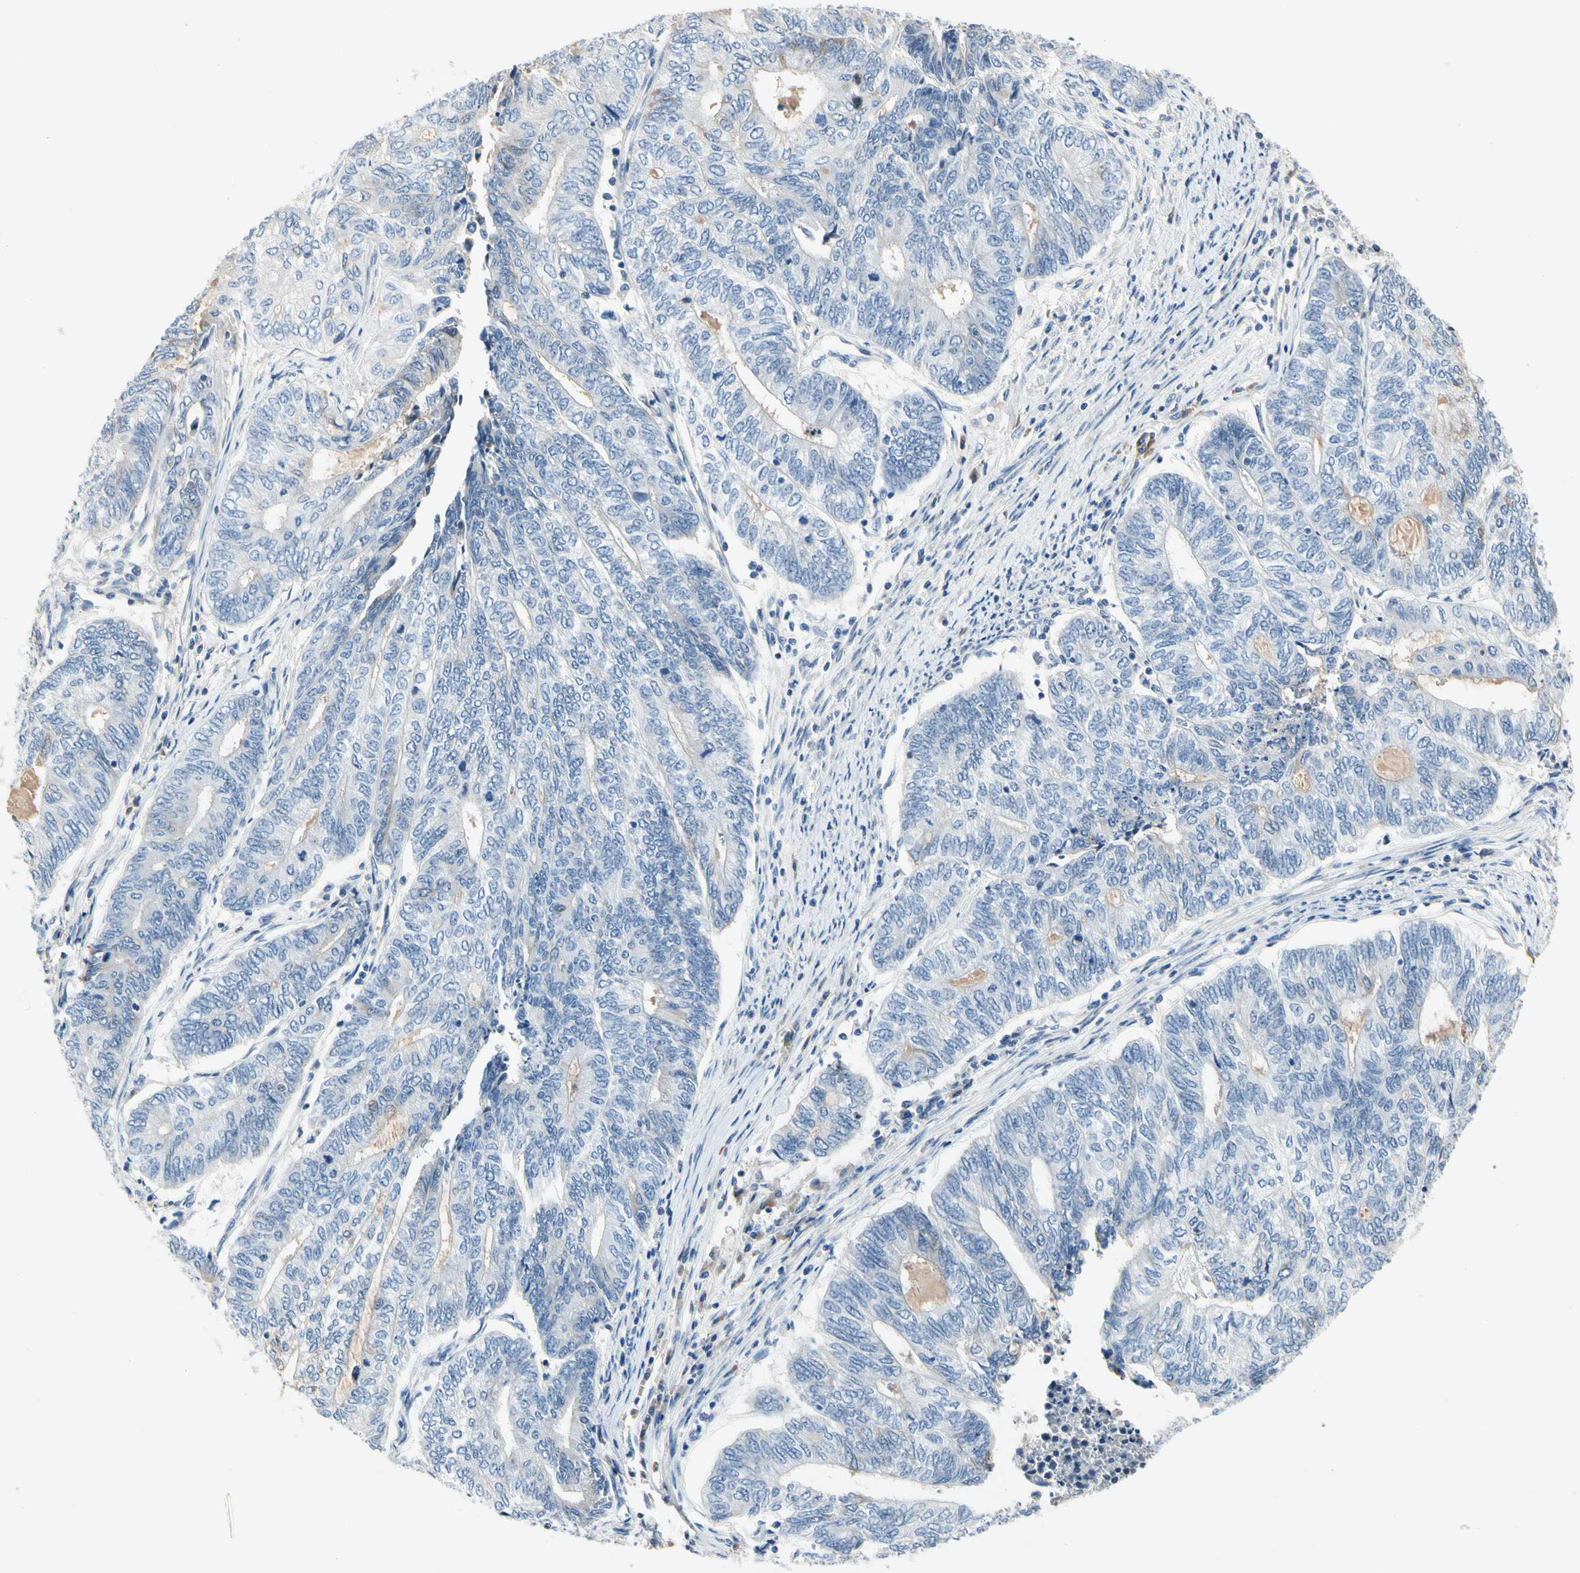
{"staining": {"intensity": "negative", "quantity": "none", "location": "none"}, "tissue": "endometrial cancer", "cell_type": "Tumor cells", "image_type": "cancer", "snomed": [{"axis": "morphology", "description": "Adenocarcinoma, NOS"}, {"axis": "topography", "description": "Uterus"}, {"axis": "topography", "description": "Endometrium"}], "caption": "Immunohistochemistry (IHC) histopathology image of adenocarcinoma (endometrial) stained for a protein (brown), which exhibits no staining in tumor cells. (DAB (3,3'-diaminobenzidine) IHC, high magnification).", "gene": "ECRG4", "patient": {"sex": "female", "age": 70}}